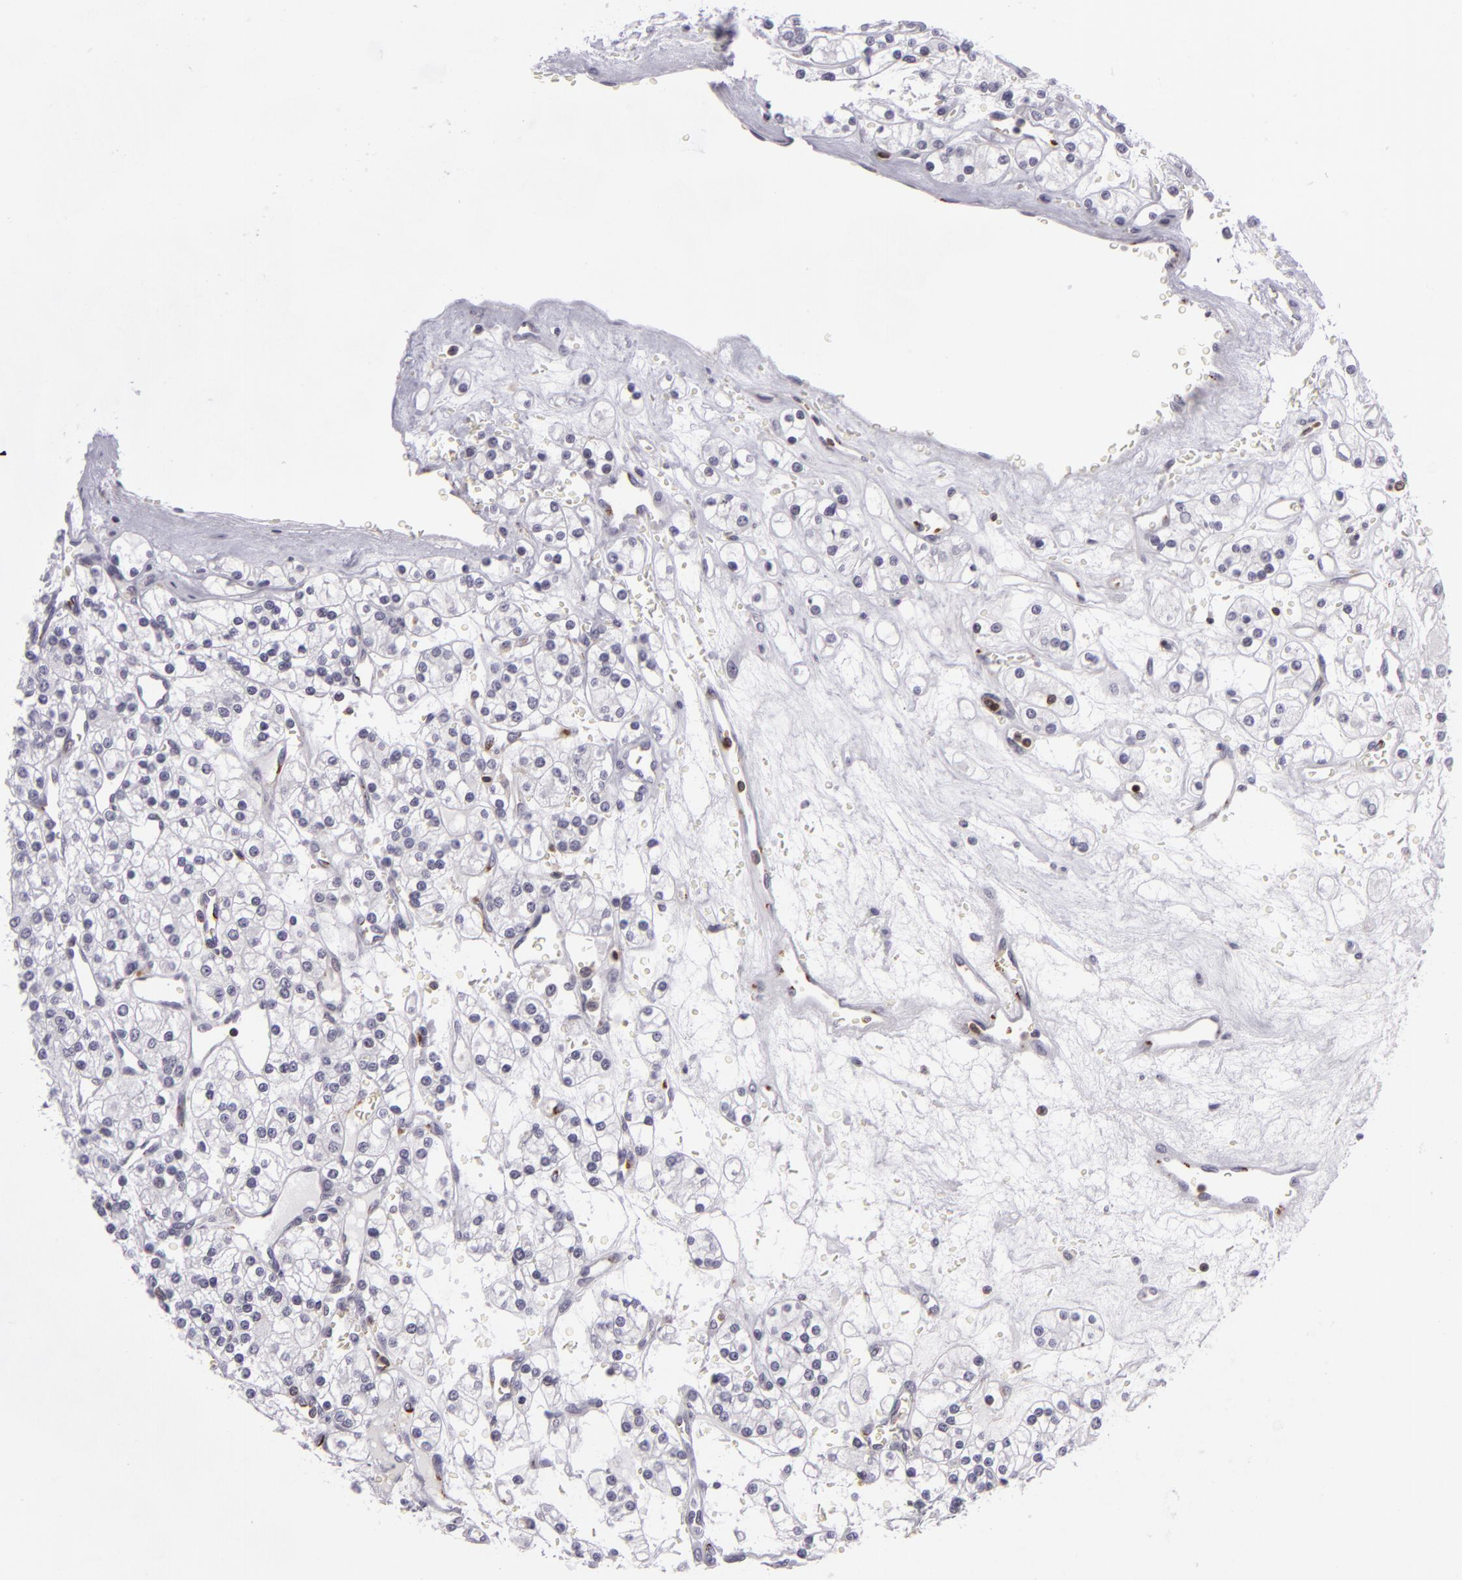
{"staining": {"intensity": "negative", "quantity": "none", "location": "none"}, "tissue": "renal cancer", "cell_type": "Tumor cells", "image_type": "cancer", "snomed": [{"axis": "morphology", "description": "Adenocarcinoma, NOS"}, {"axis": "topography", "description": "Kidney"}], "caption": "Tumor cells are negative for protein expression in human renal adenocarcinoma.", "gene": "KCNAB2", "patient": {"sex": "female", "age": 62}}